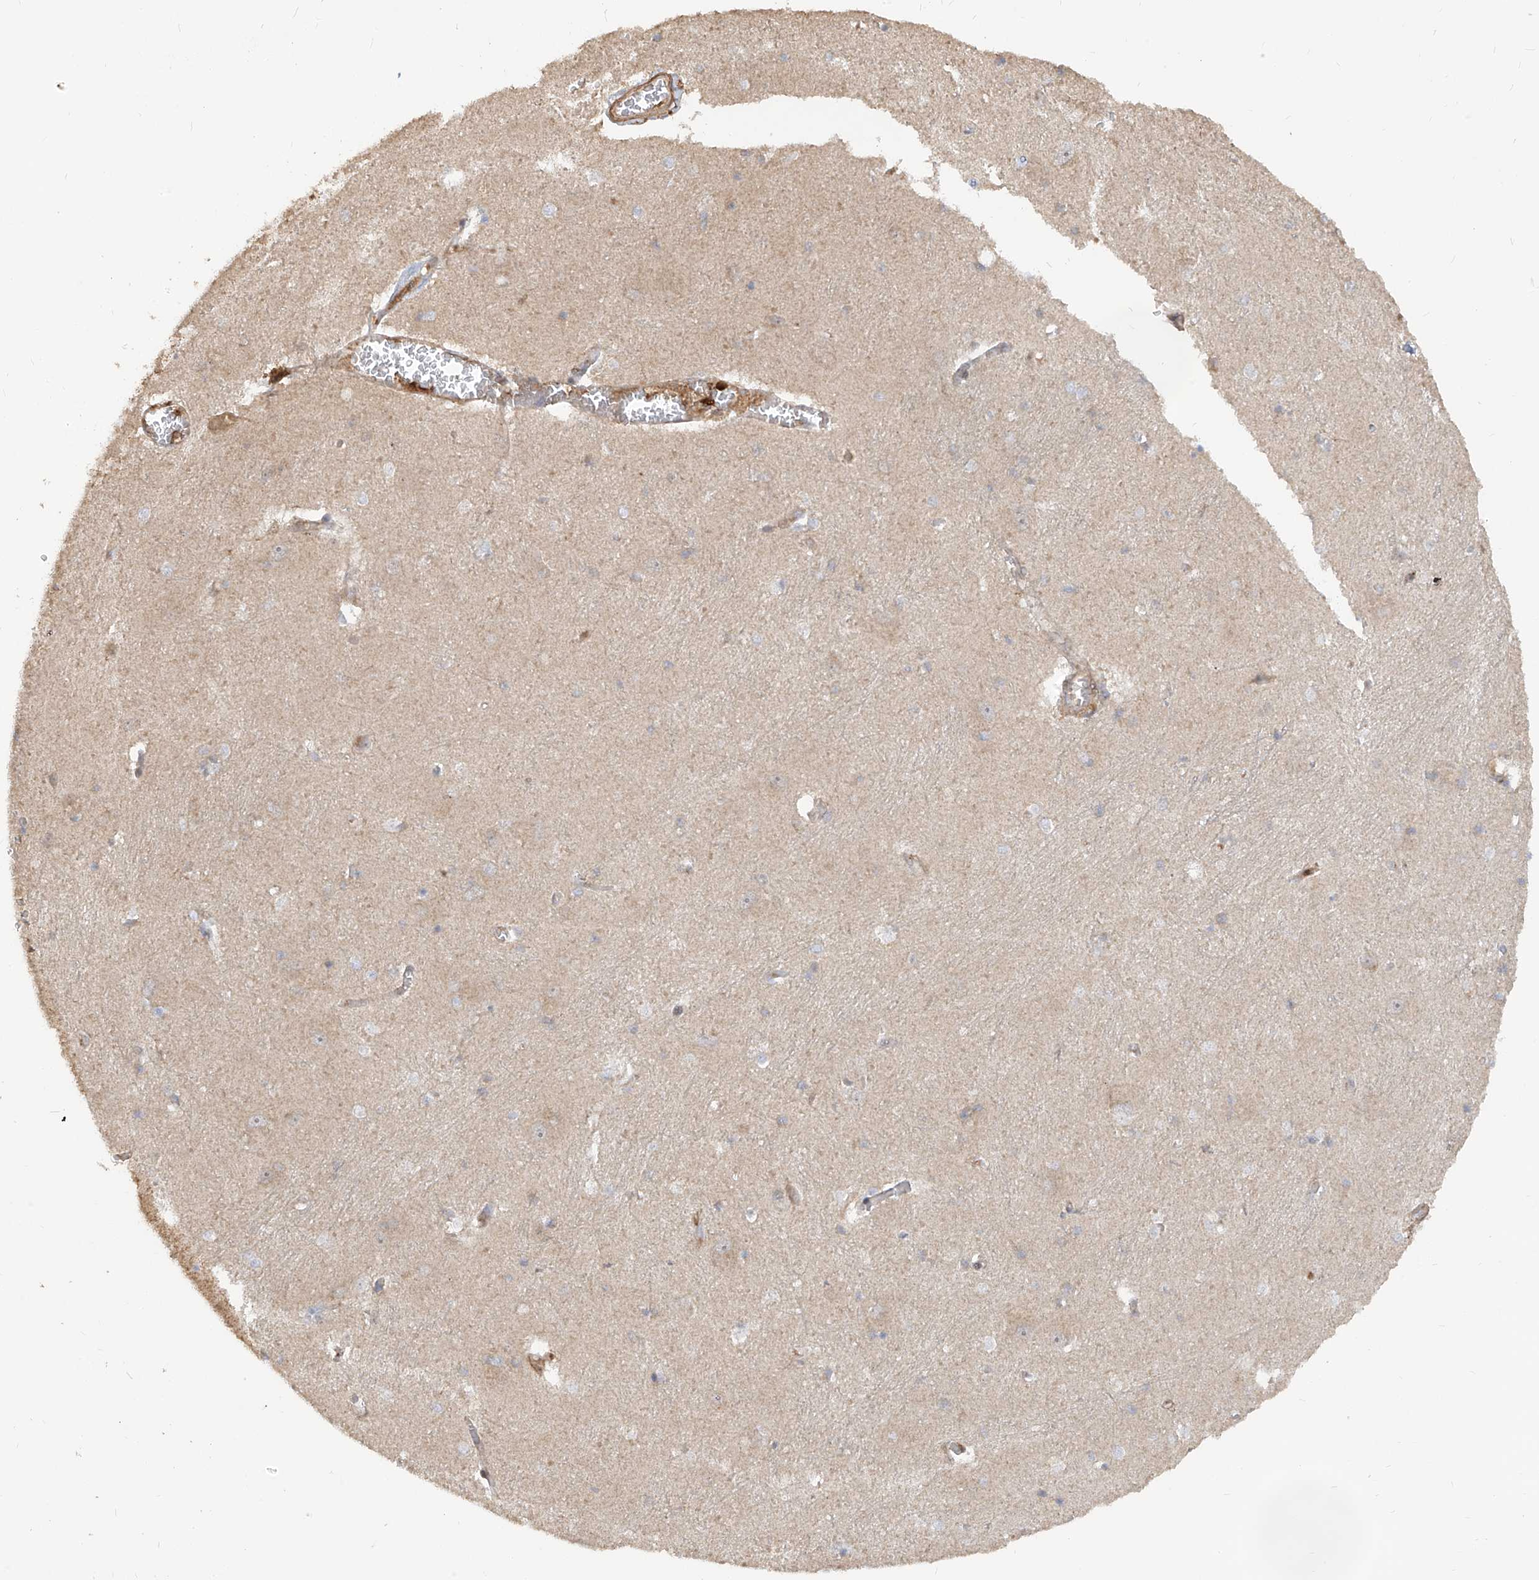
{"staining": {"intensity": "moderate", "quantity": "<25%", "location": "cytoplasmic/membranous"}, "tissue": "caudate", "cell_type": "Glial cells", "image_type": "normal", "snomed": [{"axis": "morphology", "description": "Normal tissue, NOS"}, {"axis": "topography", "description": "Lateral ventricle wall"}], "caption": "This is a histology image of immunohistochemistry staining of unremarkable caudate, which shows moderate expression in the cytoplasmic/membranous of glial cells.", "gene": "ATAD2B", "patient": {"sex": "male", "age": 37}}